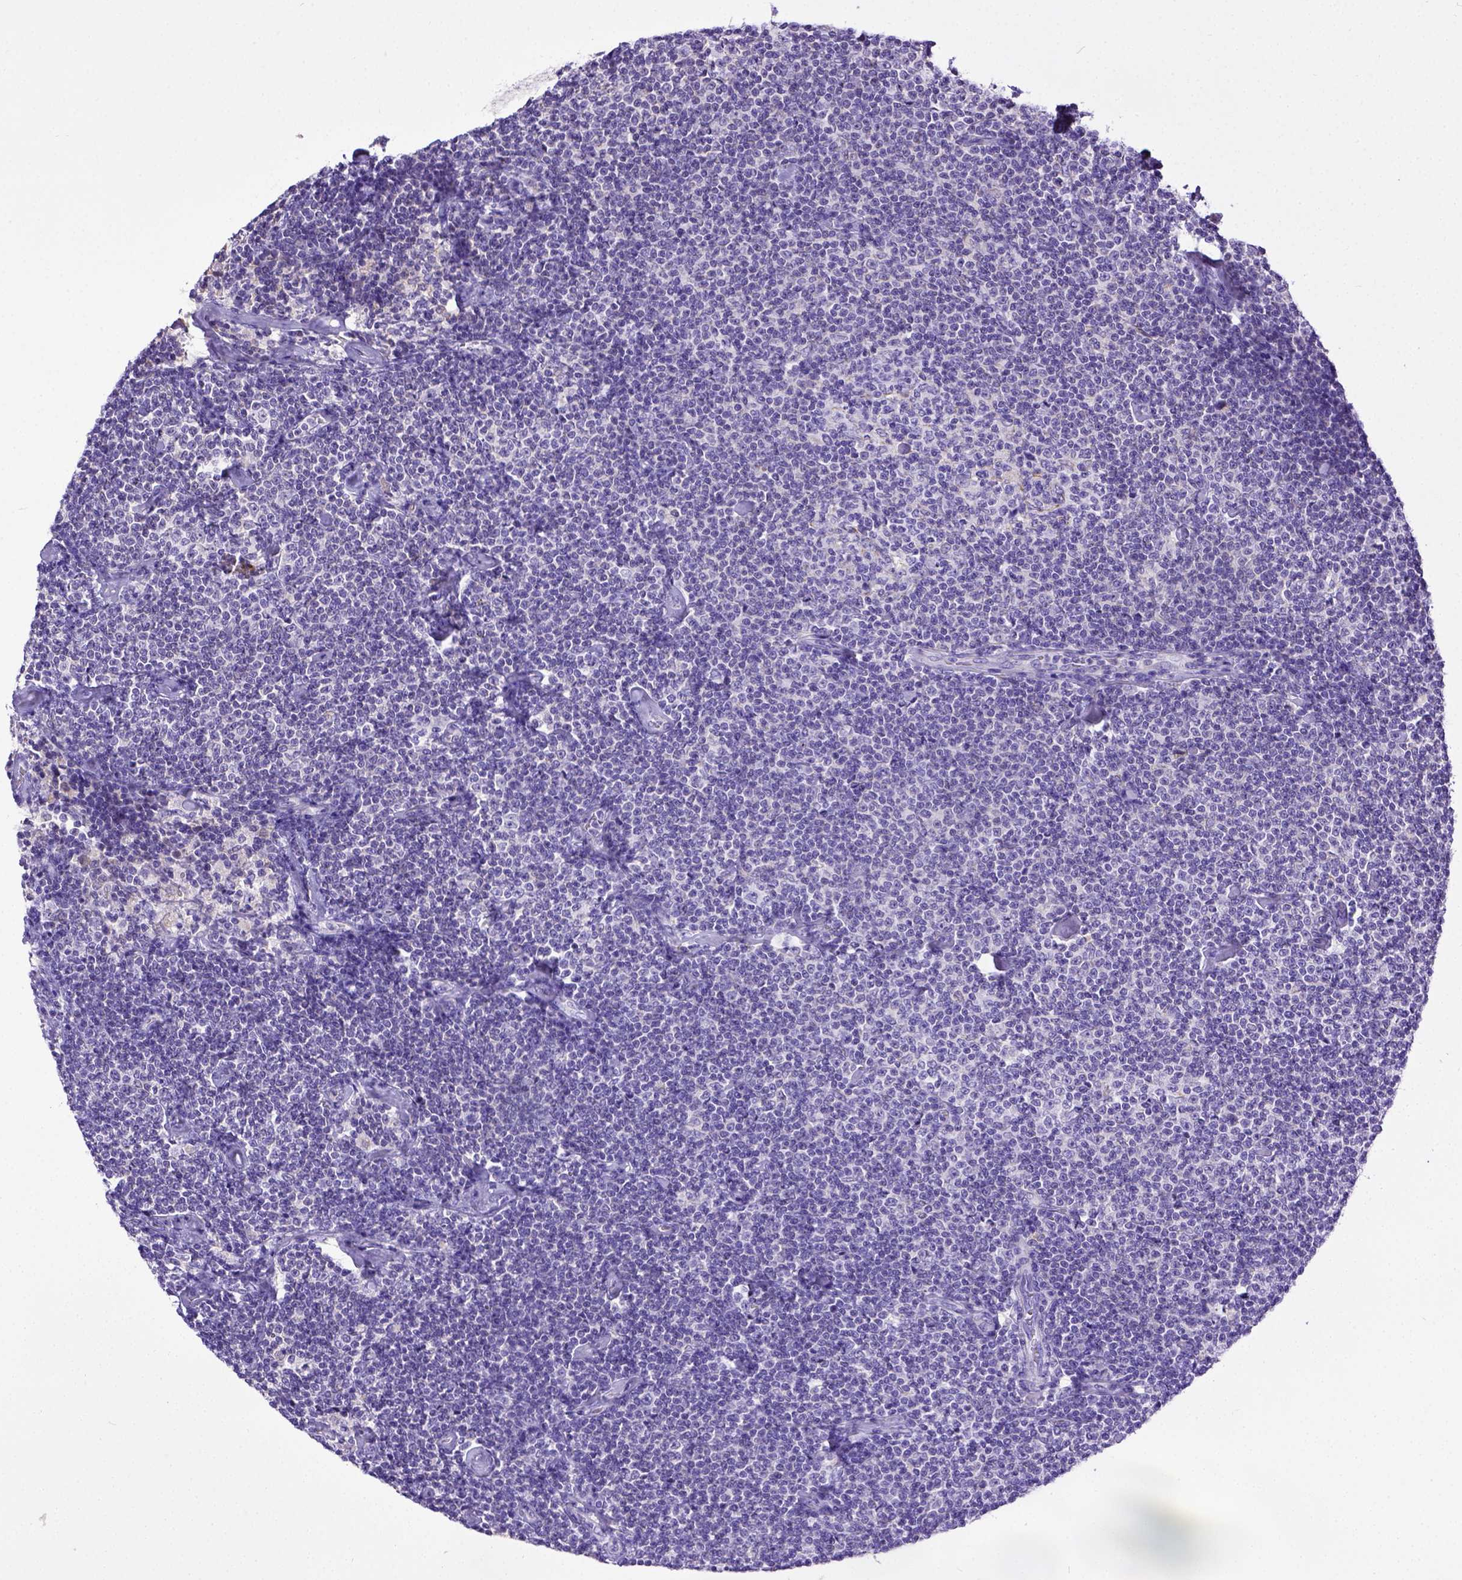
{"staining": {"intensity": "negative", "quantity": "none", "location": "none"}, "tissue": "lymphoma", "cell_type": "Tumor cells", "image_type": "cancer", "snomed": [{"axis": "morphology", "description": "Malignant lymphoma, non-Hodgkin's type, Low grade"}, {"axis": "topography", "description": "Lymph node"}], "caption": "The micrograph exhibits no significant expression in tumor cells of lymphoma.", "gene": "SPEF1", "patient": {"sex": "male", "age": 81}}